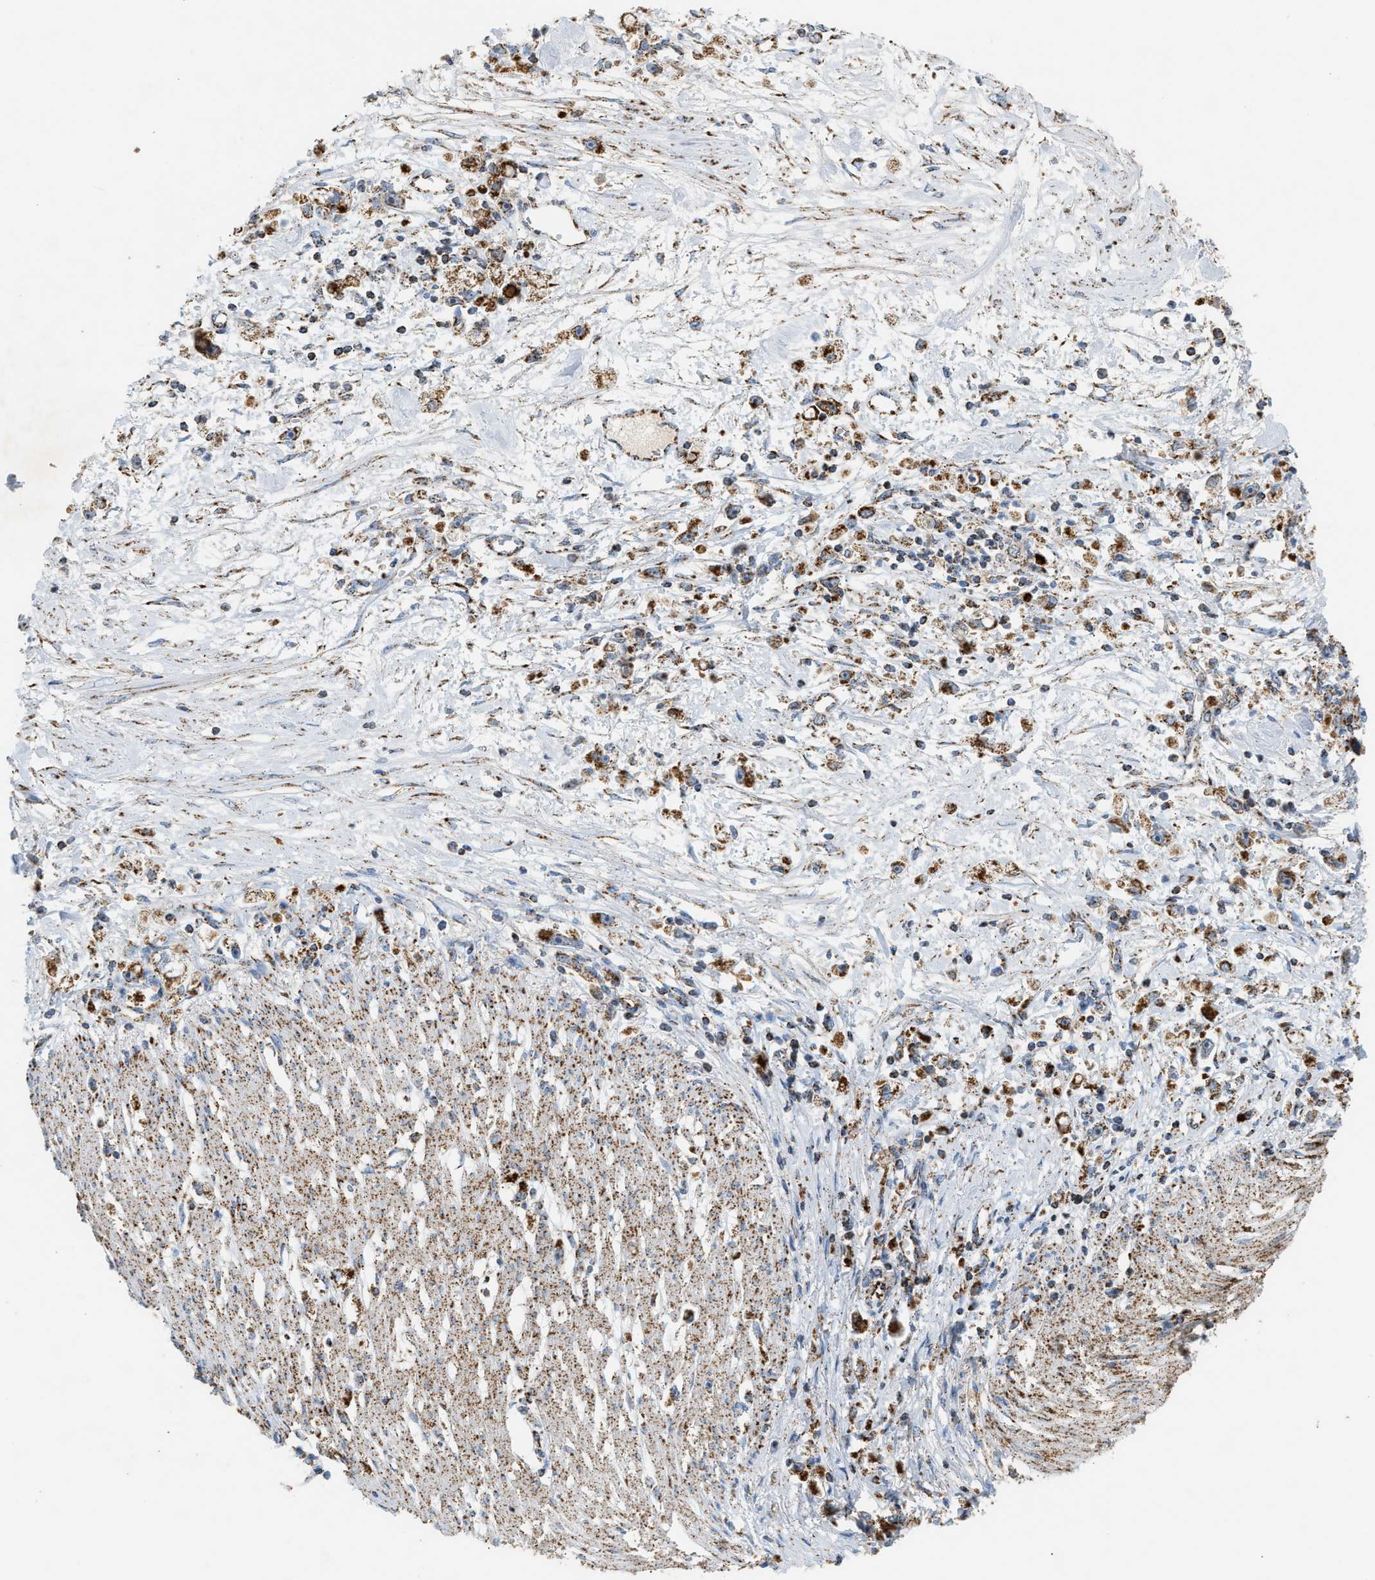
{"staining": {"intensity": "strong", "quantity": ">75%", "location": "cytoplasmic/membranous"}, "tissue": "stomach cancer", "cell_type": "Tumor cells", "image_type": "cancer", "snomed": [{"axis": "morphology", "description": "Adenocarcinoma, NOS"}, {"axis": "topography", "description": "Stomach"}], "caption": "Protein analysis of adenocarcinoma (stomach) tissue demonstrates strong cytoplasmic/membranous positivity in approximately >75% of tumor cells.", "gene": "OGDH", "patient": {"sex": "female", "age": 59}}